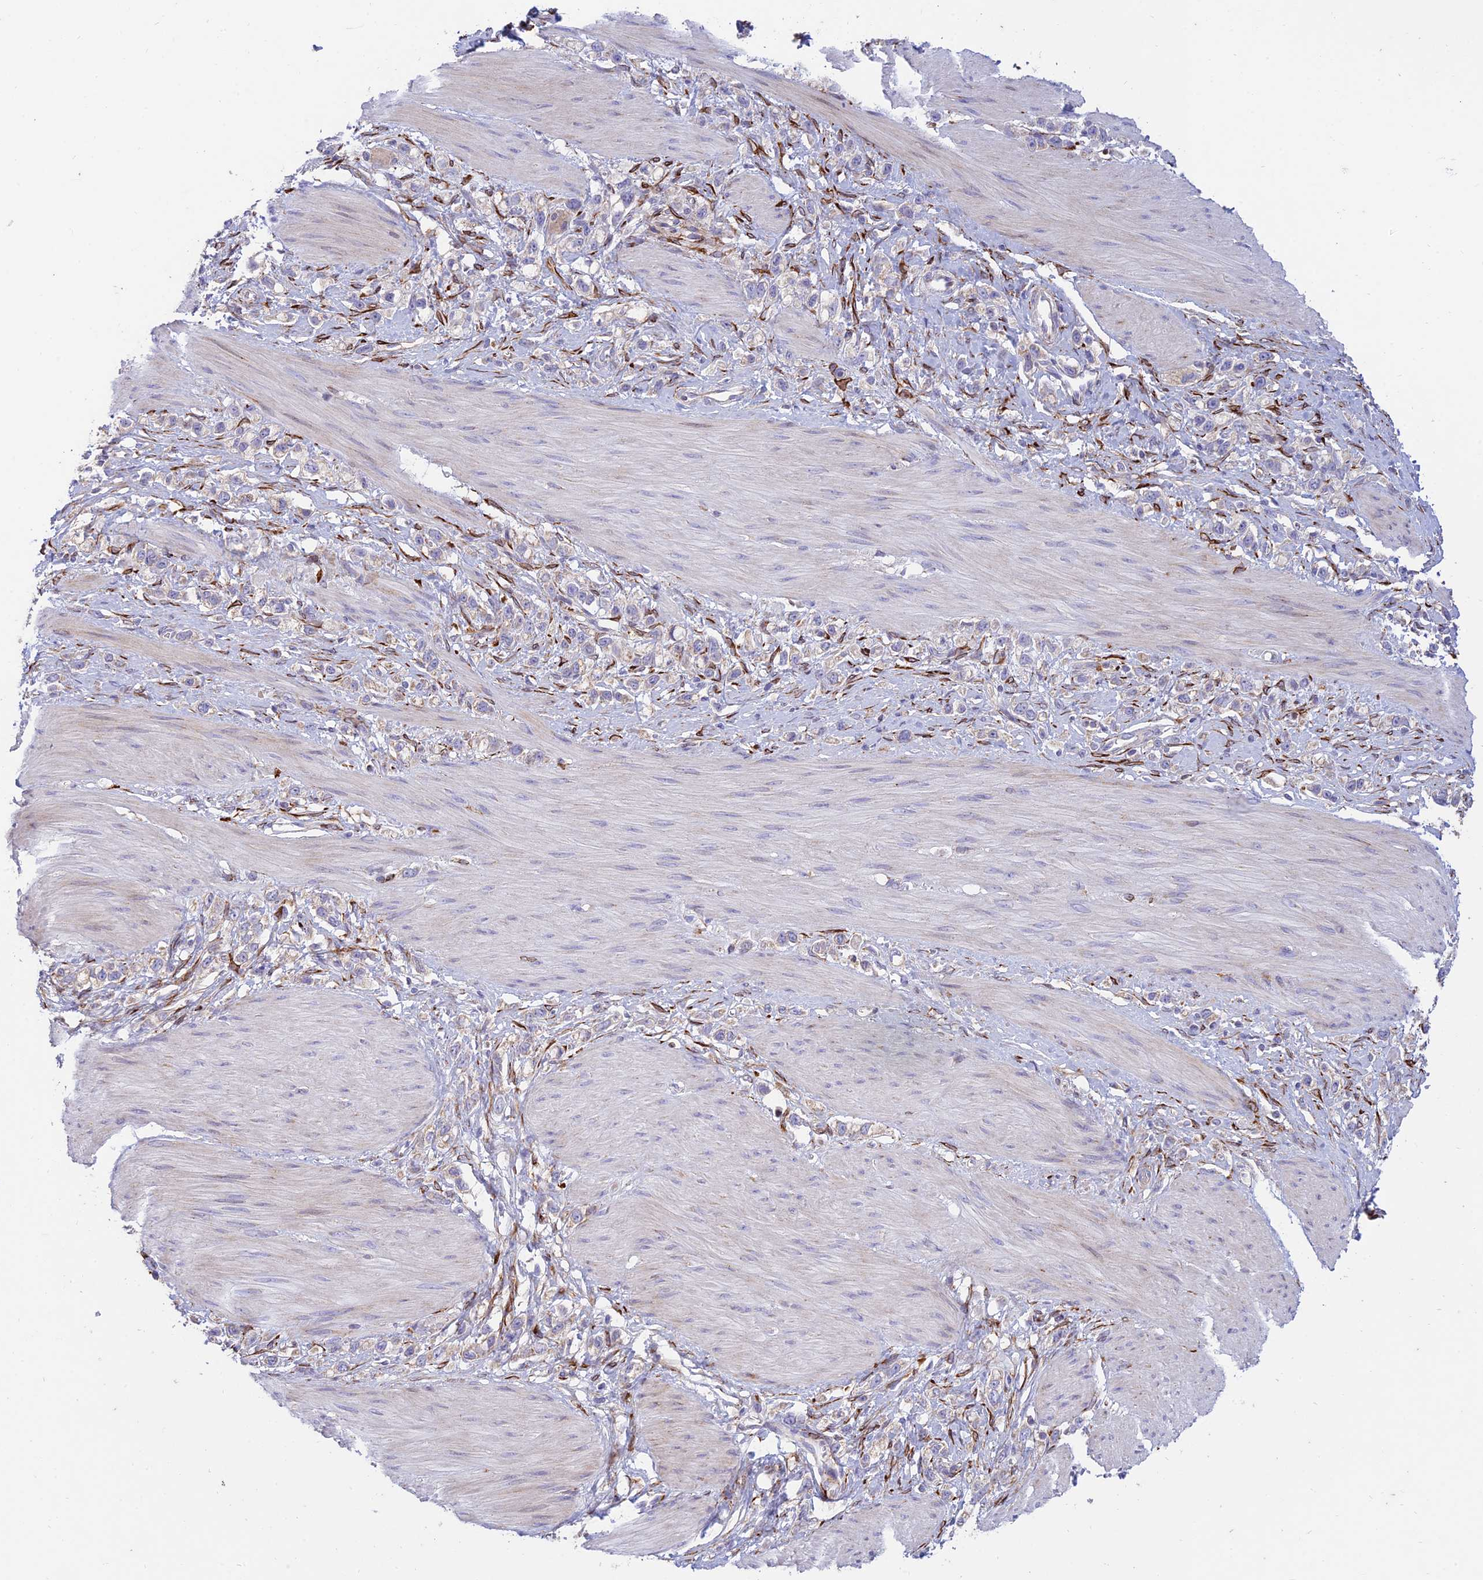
{"staining": {"intensity": "negative", "quantity": "none", "location": "none"}, "tissue": "stomach cancer", "cell_type": "Tumor cells", "image_type": "cancer", "snomed": [{"axis": "morphology", "description": "Adenocarcinoma, NOS"}, {"axis": "topography", "description": "Stomach"}], "caption": "IHC photomicrograph of human stomach cancer stained for a protein (brown), which demonstrates no staining in tumor cells.", "gene": "RCN3", "patient": {"sex": "female", "age": 65}}